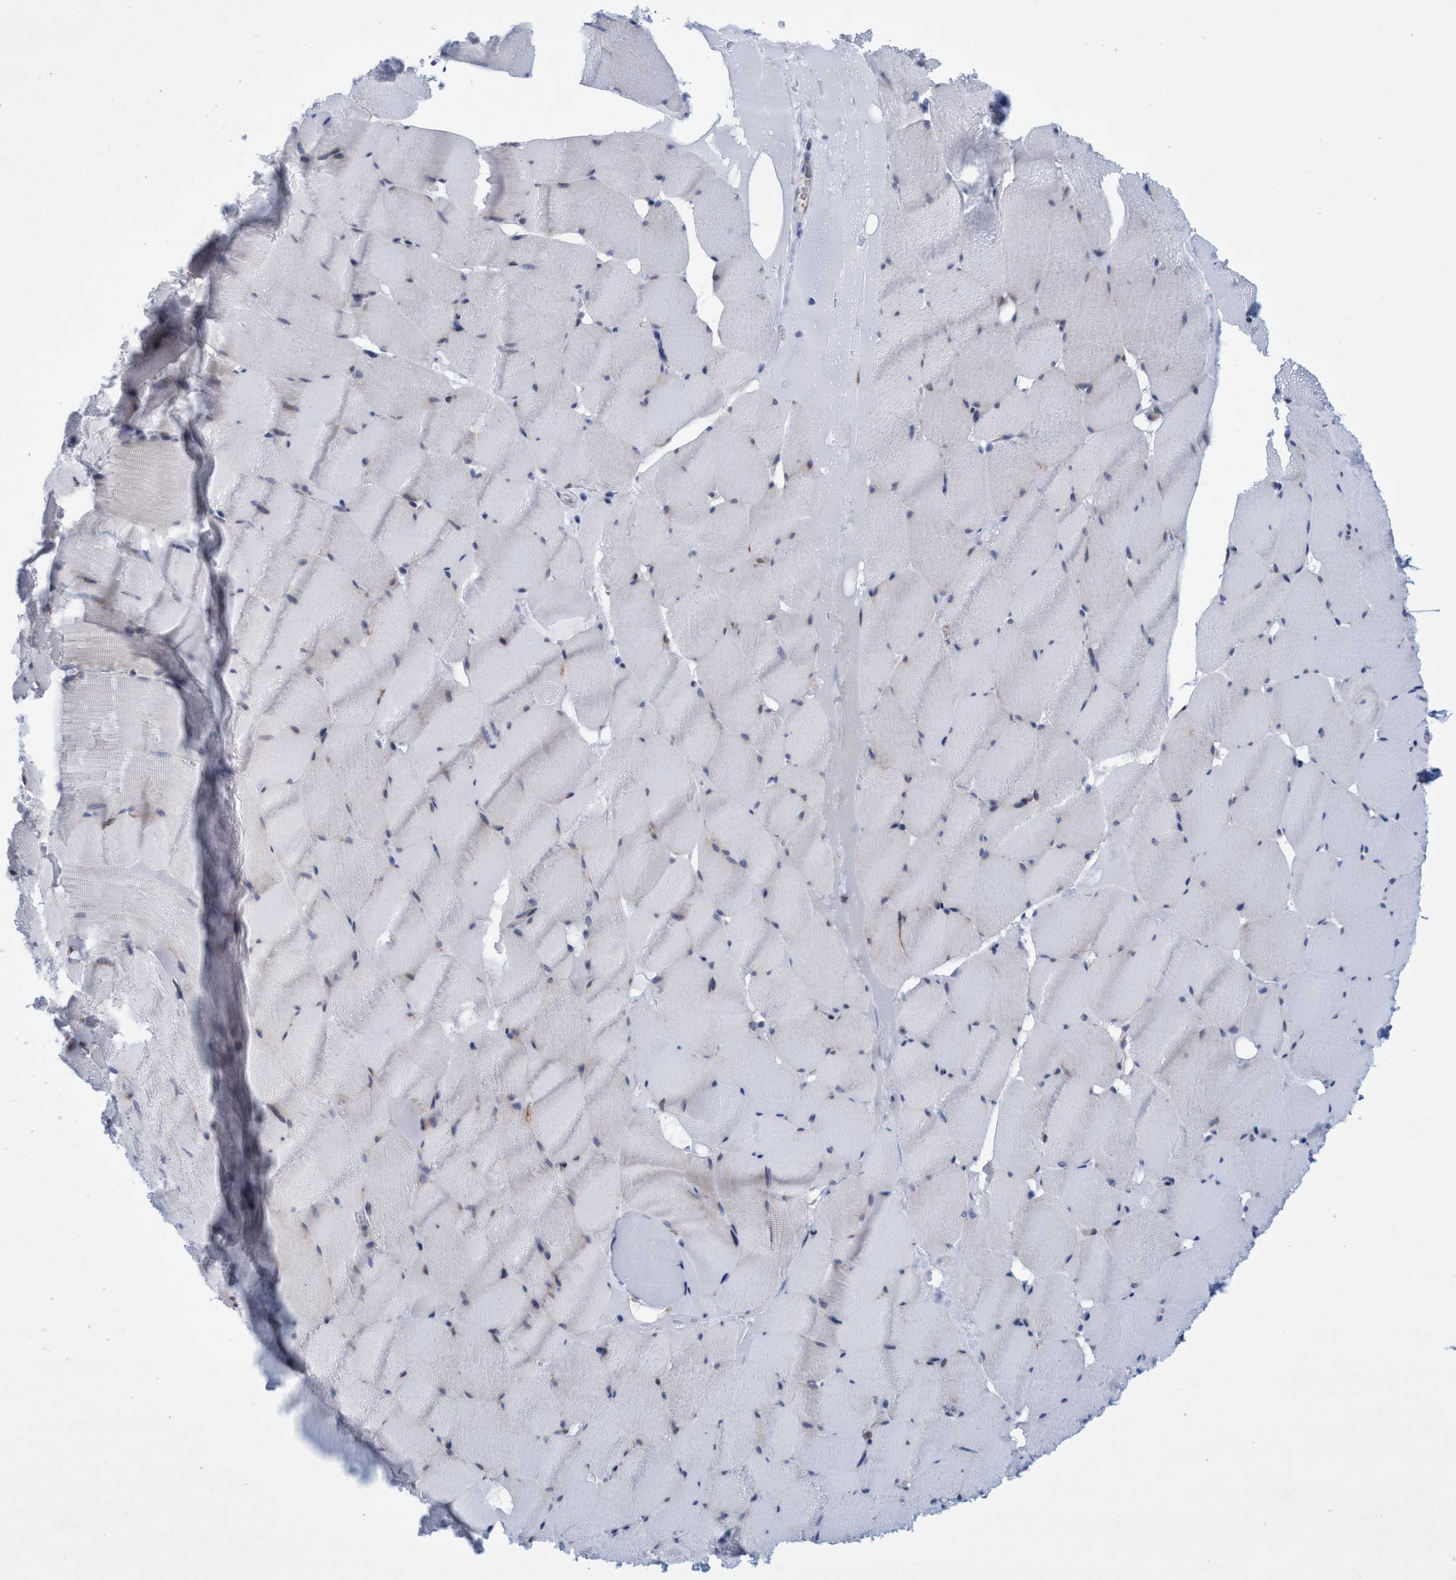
{"staining": {"intensity": "weak", "quantity": "<25%", "location": "cytoplasmic/membranous"}, "tissue": "skeletal muscle", "cell_type": "Myocytes", "image_type": "normal", "snomed": [{"axis": "morphology", "description": "Normal tissue, NOS"}, {"axis": "topography", "description": "Skeletal muscle"}], "caption": "An IHC image of benign skeletal muscle is shown. There is no staining in myocytes of skeletal muscle. (DAB IHC, high magnification).", "gene": "R3HCC1", "patient": {"sex": "male", "age": 62}}